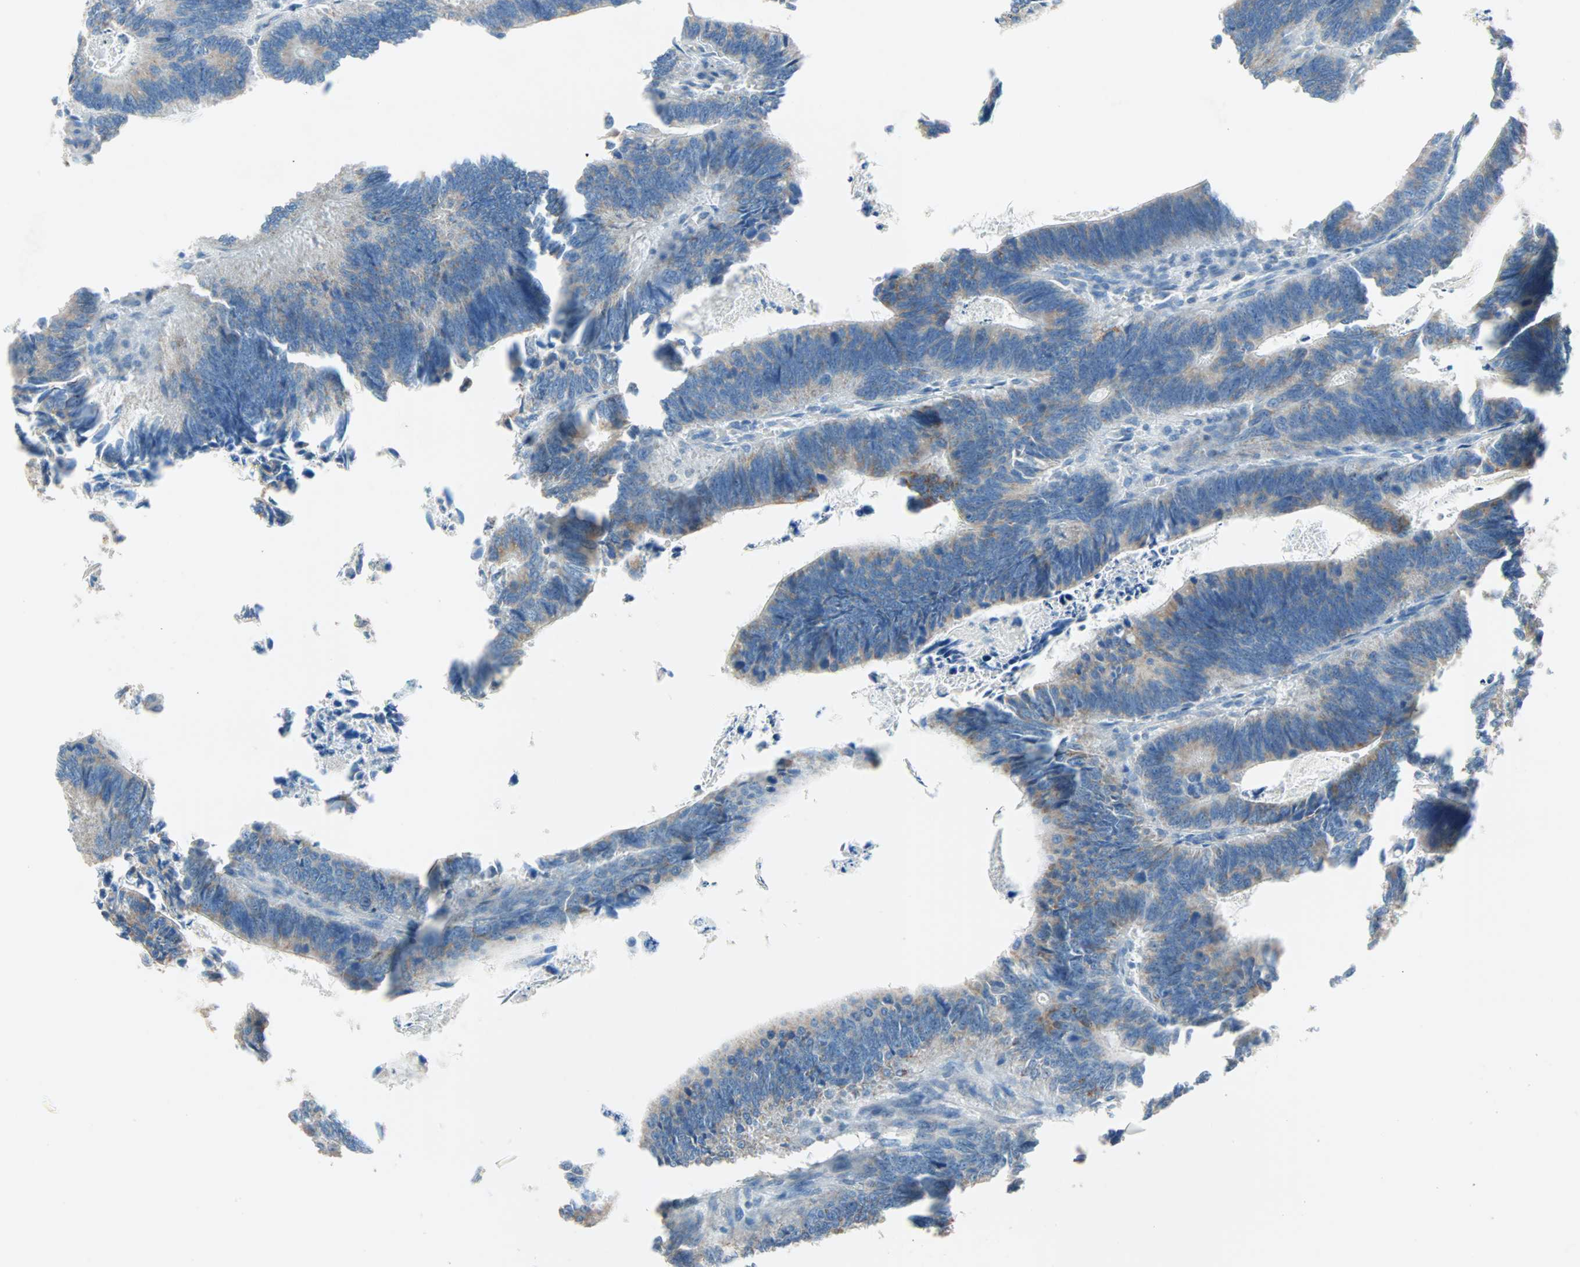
{"staining": {"intensity": "weak", "quantity": "25%-75%", "location": "cytoplasmic/membranous"}, "tissue": "colorectal cancer", "cell_type": "Tumor cells", "image_type": "cancer", "snomed": [{"axis": "morphology", "description": "Adenocarcinoma, NOS"}, {"axis": "topography", "description": "Colon"}], "caption": "IHC histopathology image of neoplastic tissue: adenocarcinoma (colorectal) stained using IHC shows low levels of weak protein expression localized specifically in the cytoplasmic/membranous of tumor cells, appearing as a cytoplasmic/membranous brown color.", "gene": "ACVRL1", "patient": {"sex": "male", "age": 72}}